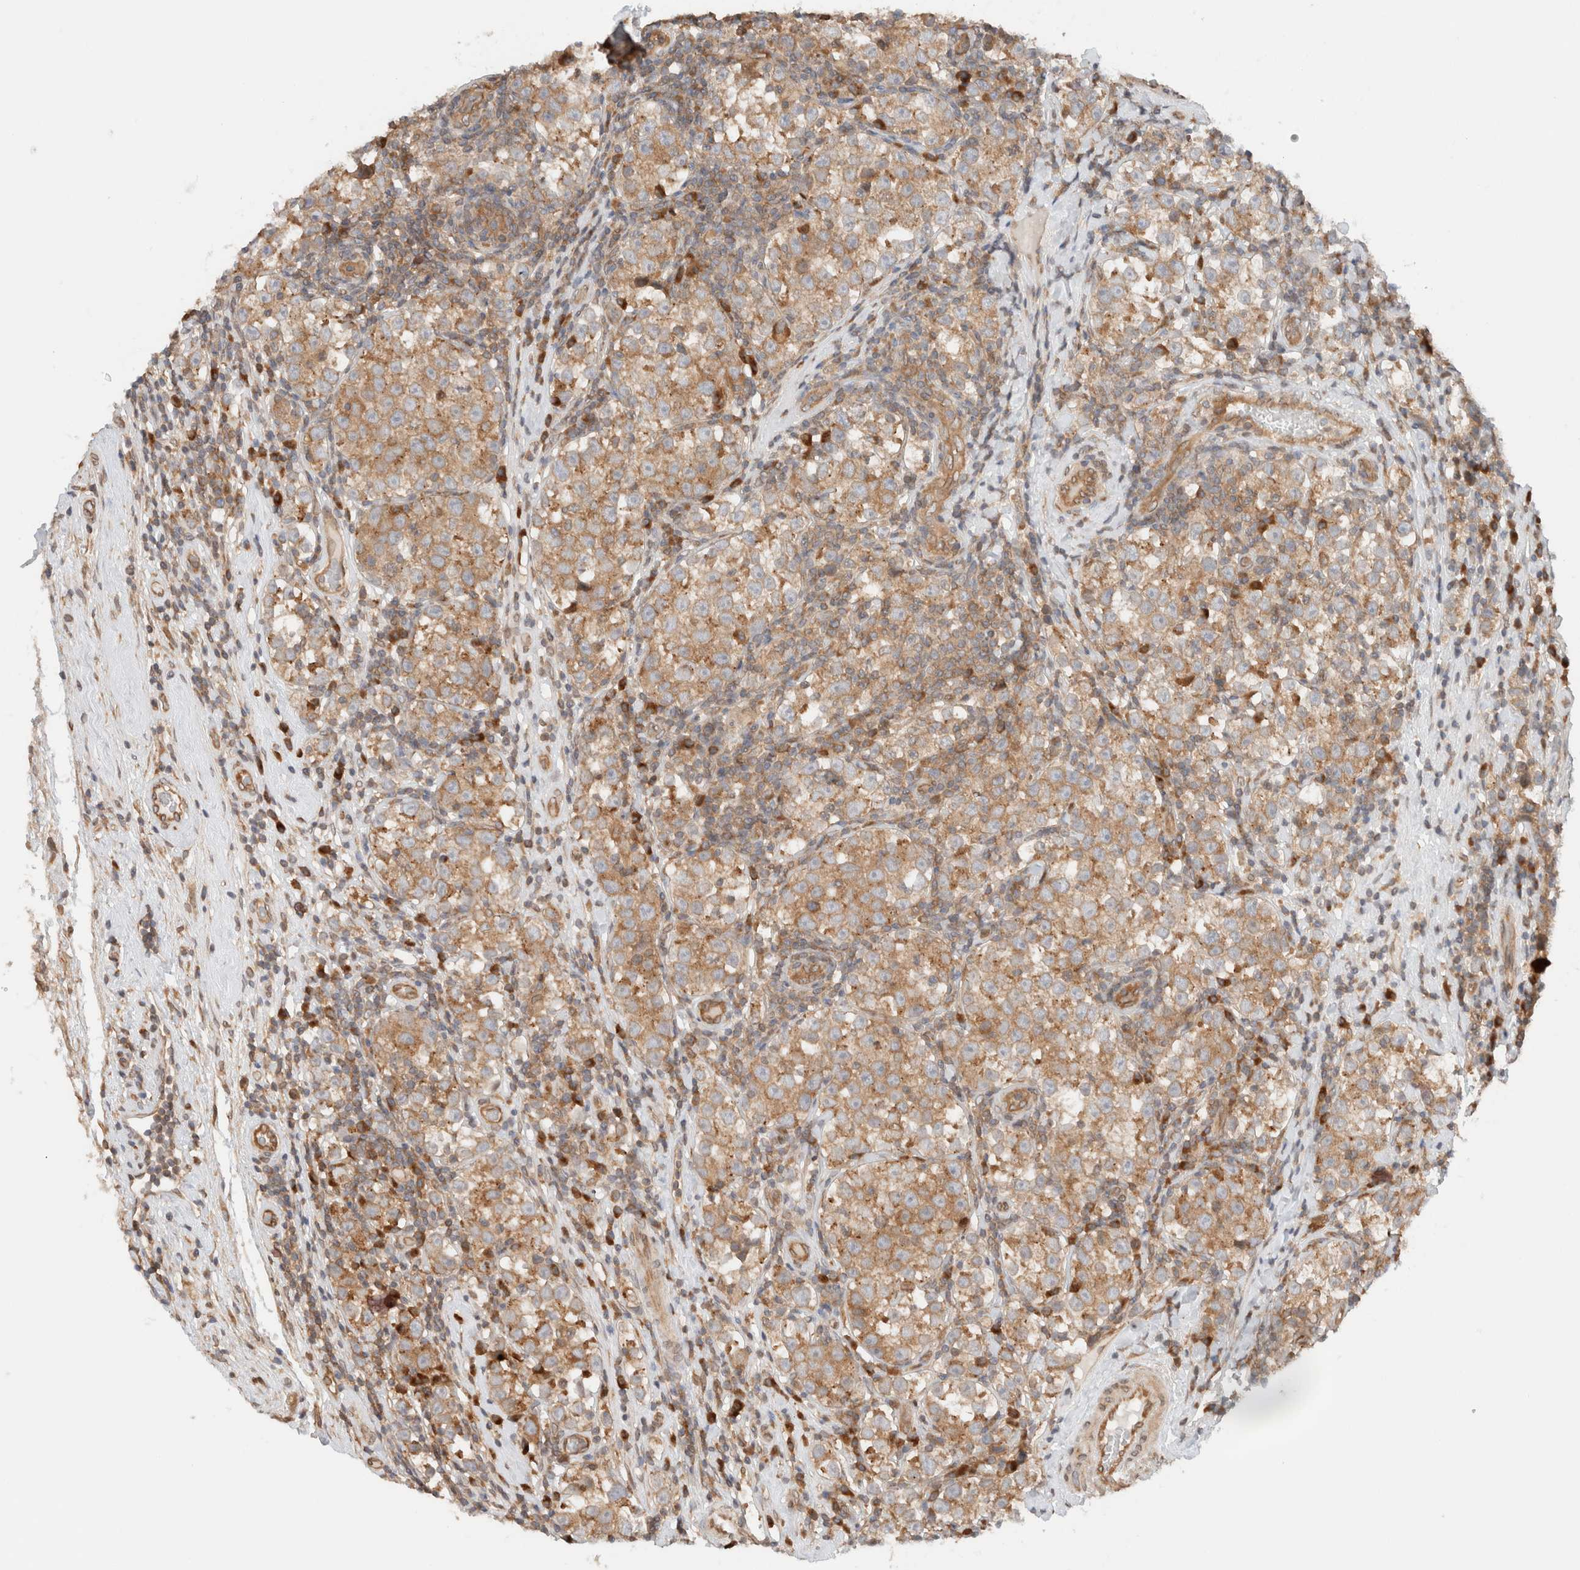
{"staining": {"intensity": "moderate", "quantity": ">75%", "location": "cytoplasmic/membranous"}, "tissue": "testis cancer", "cell_type": "Tumor cells", "image_type": "cancer", "snomed": [{"axis": "morphology", "description": "Normal tissue, NOS"}, {"axis": "morphology", "description": "Seminoma, NOS"}, {"axis": "topography", "description": "Testis"}], "caption": "Immunohistochemical staining of human seminoma (testis) exhibits medium levels of moderate cytoplasmic/membranous protein staining in about >75% of tumor cells.", "gene": "ARFGEF2", "patient": {"sex": "male", "age": 43}}